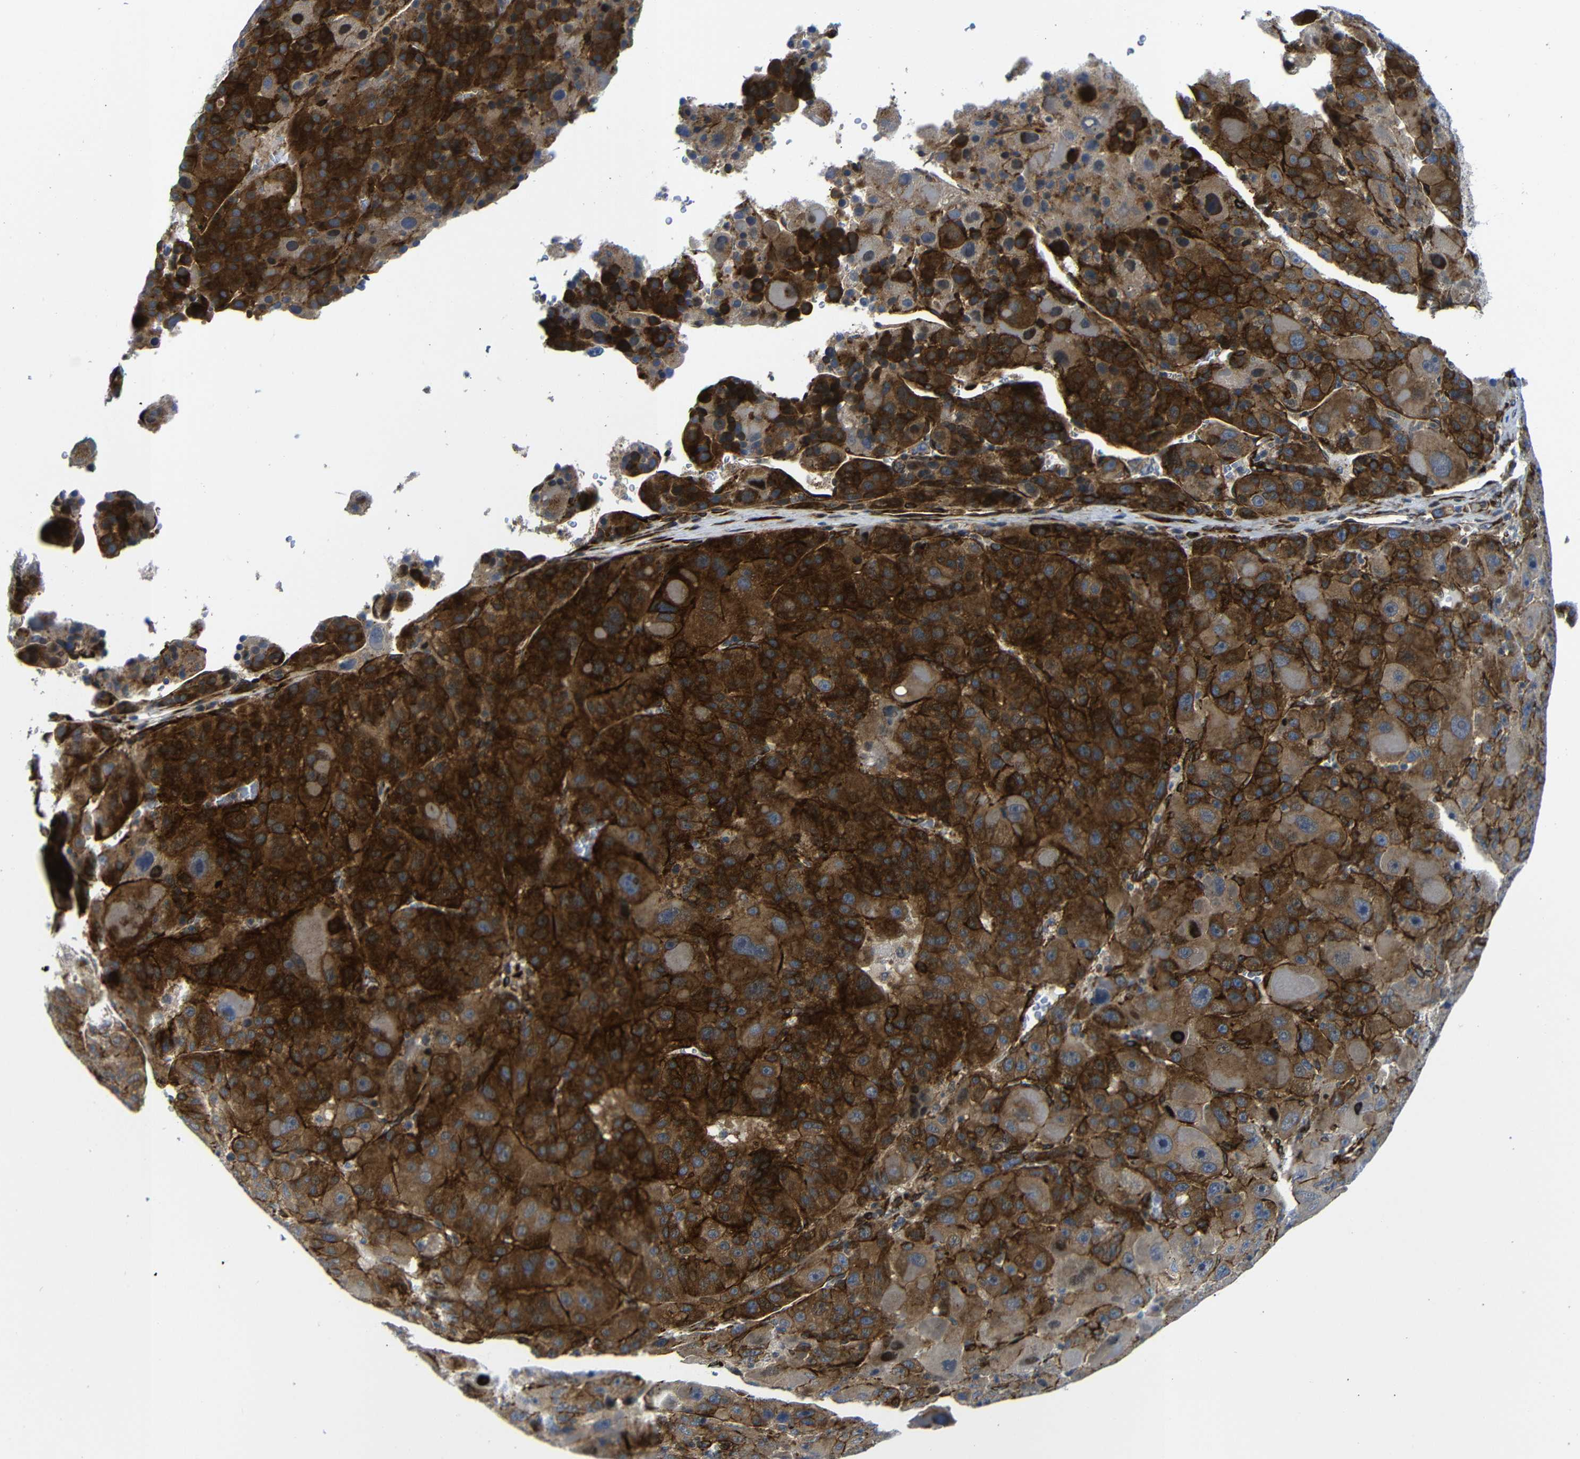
{"staining": {"intensity": "strong", "quantity": ">75%", "location": "cytoplasmic/membranous"}, "tissue": "liver cancer", "cell_type": "Tumor cells", "image_type": "cancer", "snomed": [{"axis": "morphology", "description": "Carcinoma, Hepatocellular, NOS"}, {"axis": "topography", "description": "Liver"}], "caption": "Hepatocellular carcinoma (liver) stained with a protein marker reveals strong staining in tumor cells.", "gene": "PARP14", "patient": {"sex": "male", "age": 76}}